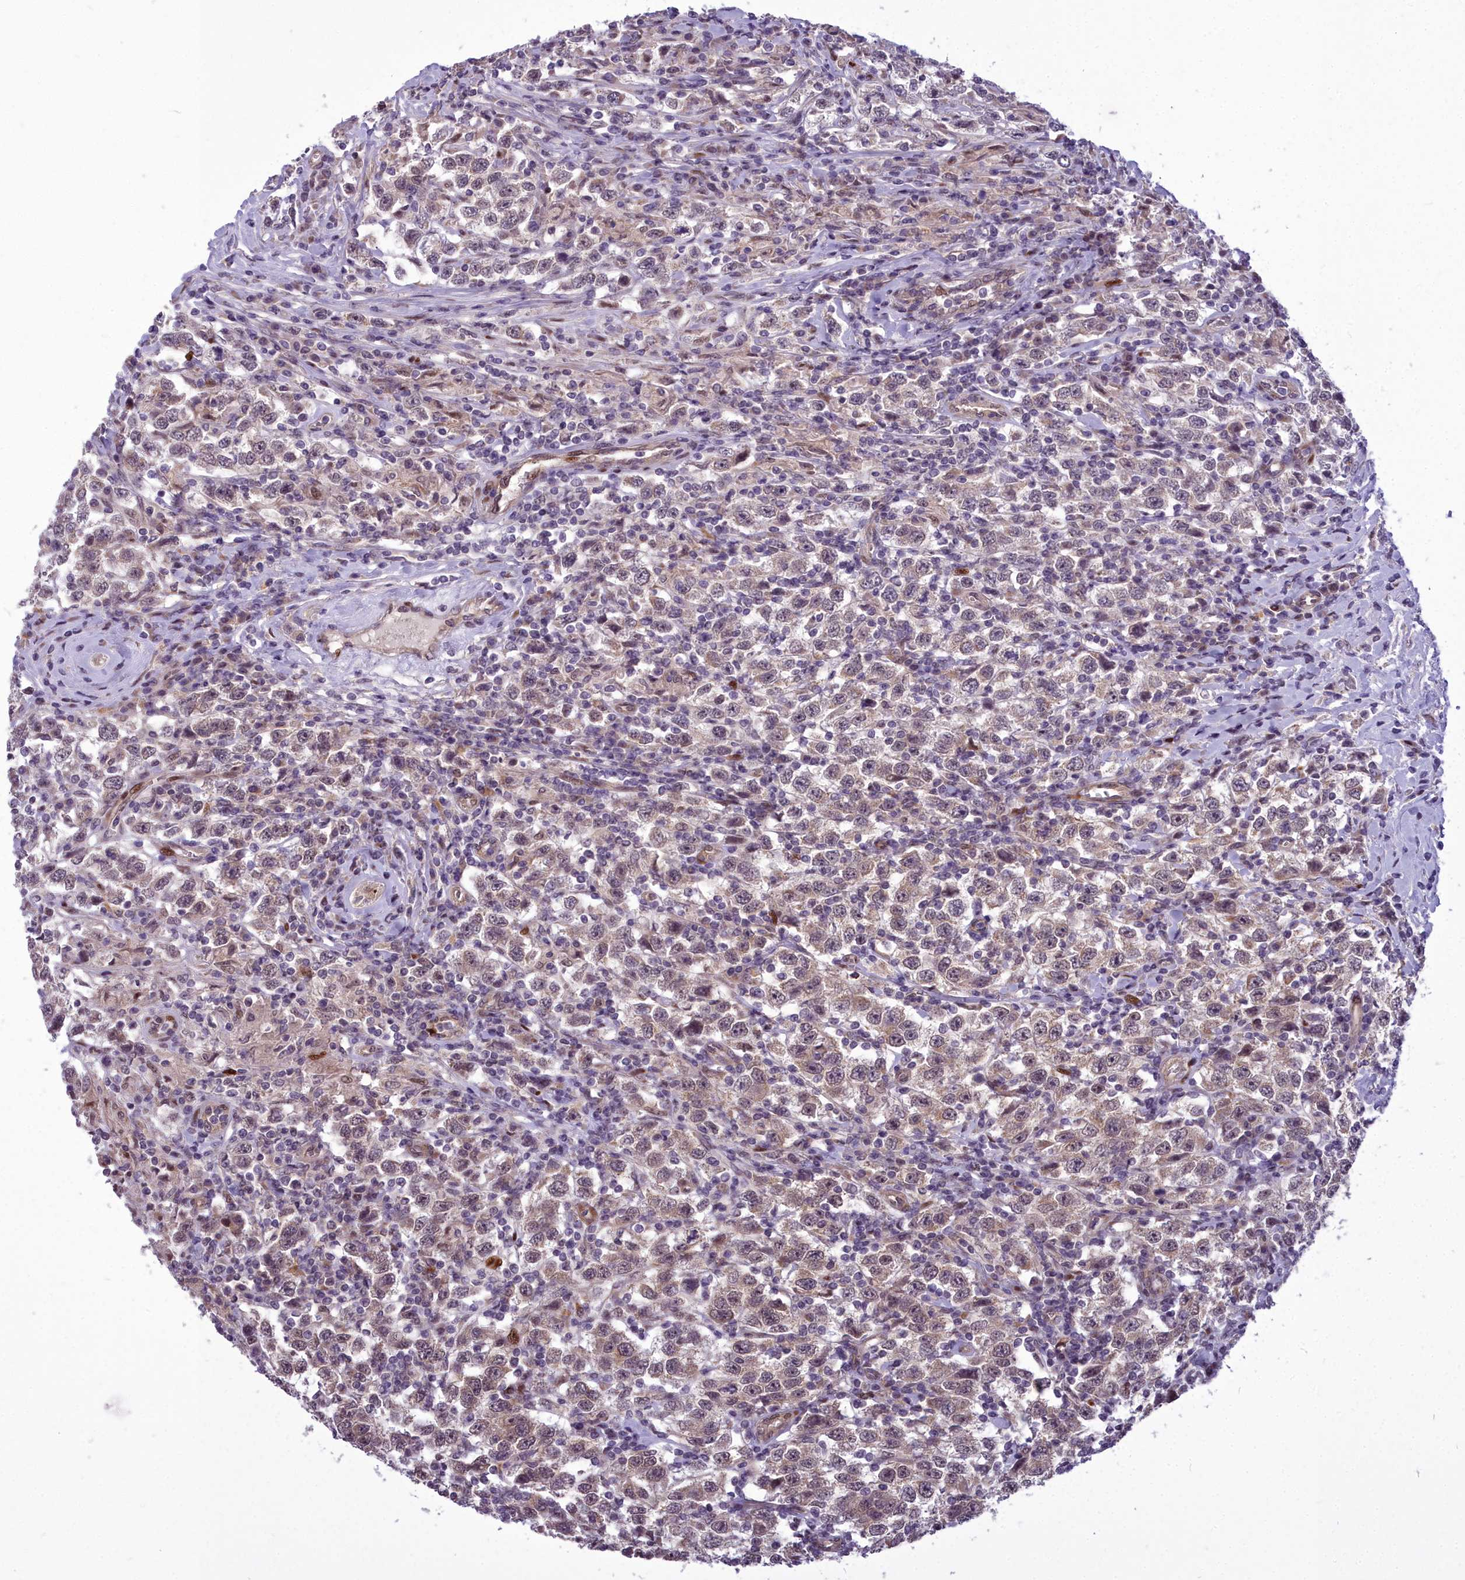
{"staining": {"intensity": "weak", "quantity": "25%-75%", "location": "cytoplasmic/membranous,nuclear"}, "tissue": "testis cancer", "cell_type": "Tumor cells", "image_type": "cancer", "snomed": [{"axis": "morphology", "description": "Seminoma, NOS"}, {"axis": "topography", "description": "Testis"}], "caption": "Immunohistochemical staining of human testis seminoma displays weak cytoplasmic/membranous and nuclear protein expression in approximately 25%-75% of tumor cells.", "gene": "AP1M1", "patient": {"sex": "male", "age": 41}}